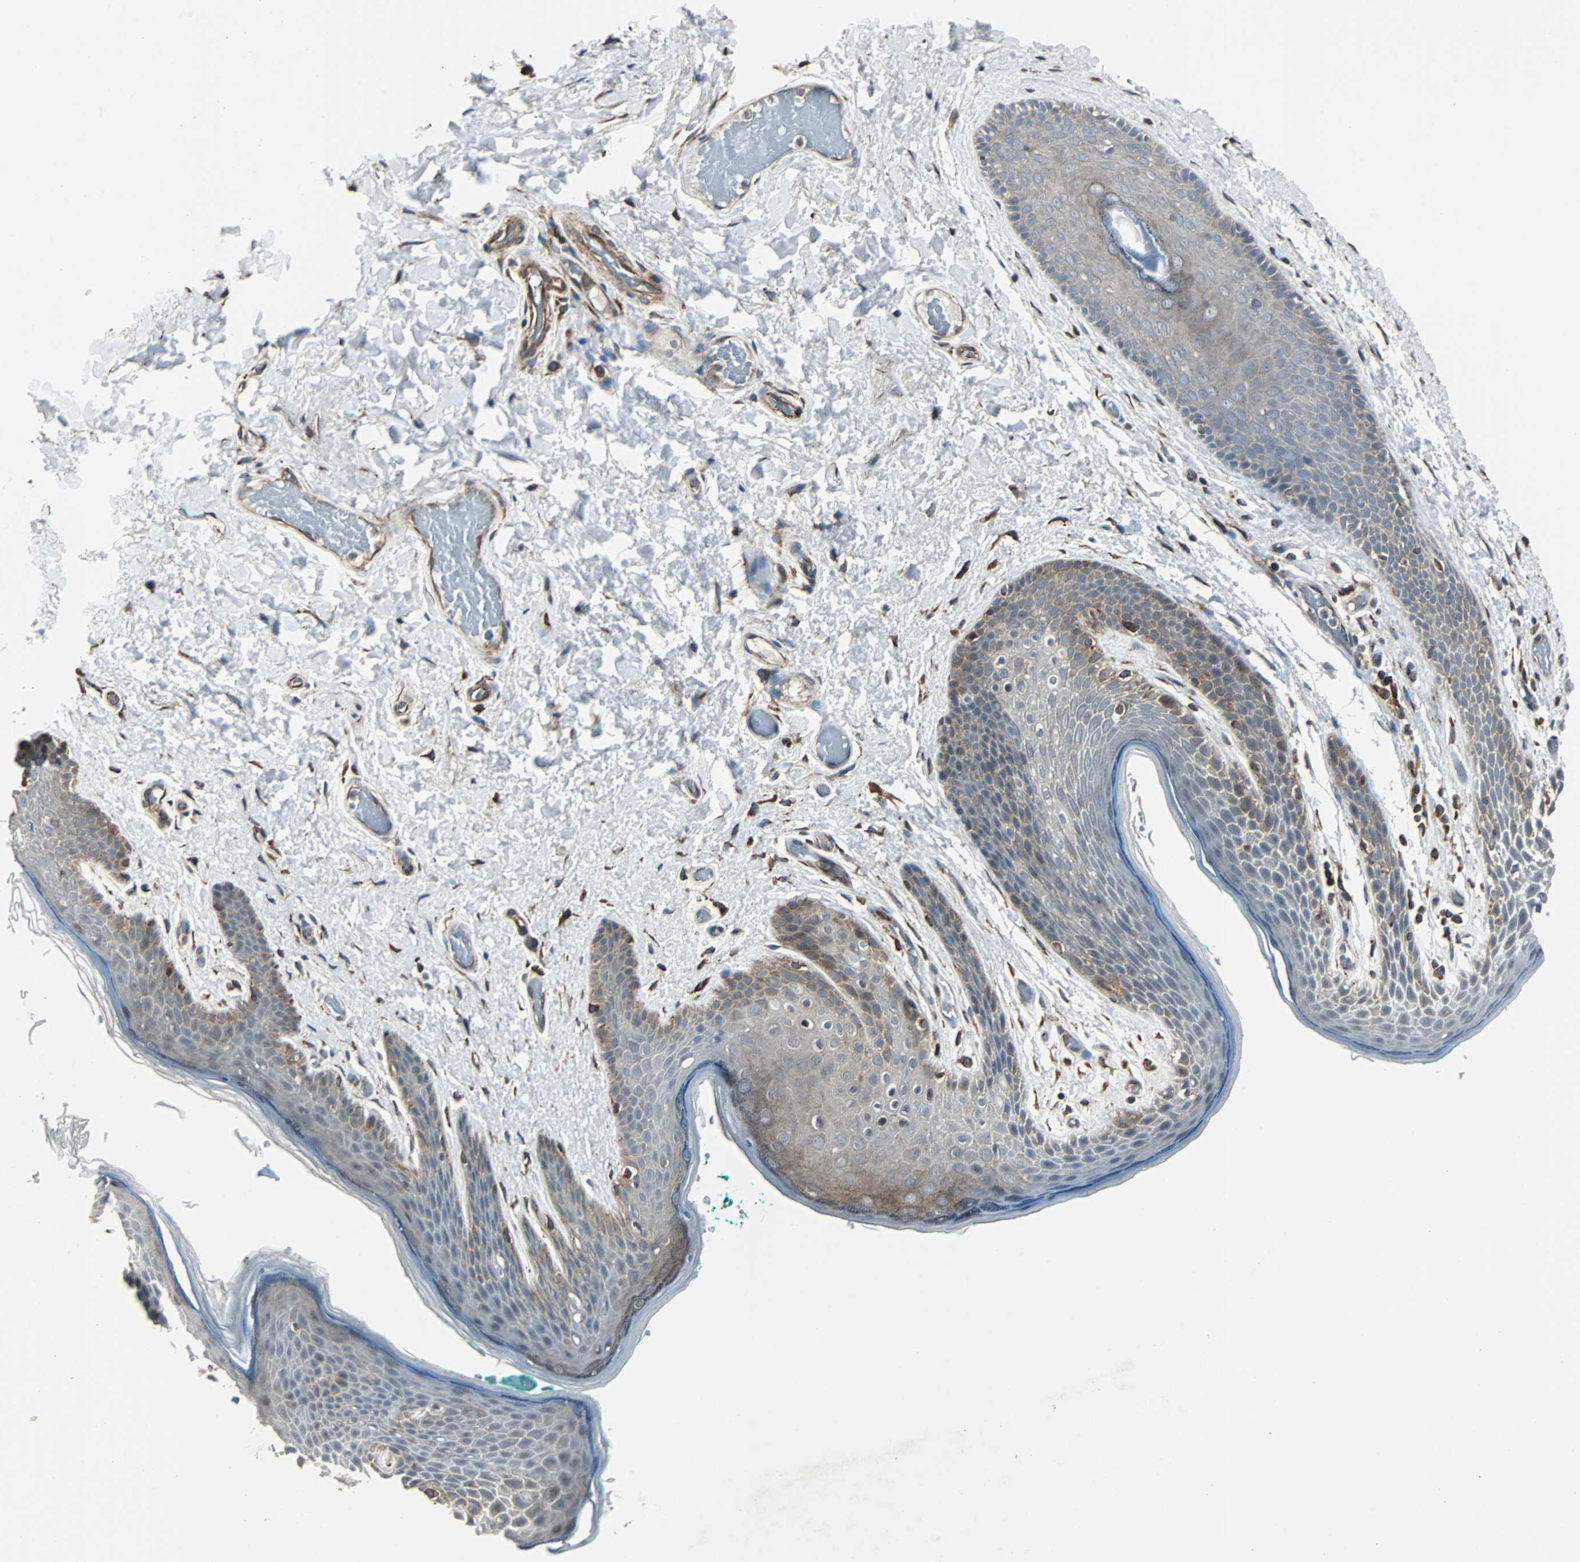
{"staining": {"intensity": "weak", "quantity": "<25%", "location": "cytoplasmic/membranous"}, "tissue": "skin", "cell_type": "Epidermal cells", "image_type": "normal", "snomed": [{"axis": "morphology", "description": "Normal tissue, NOS"}, {"axis": "topography", "description": "Anal"}], "caption": "Immunohistochemistry (IHC) micrograph of normal skin: skin stained with DAB displays no significant protein positivity in epidermal cells.", "gene": "CHP1", "patient": {"sex": "male", "age": 74}}